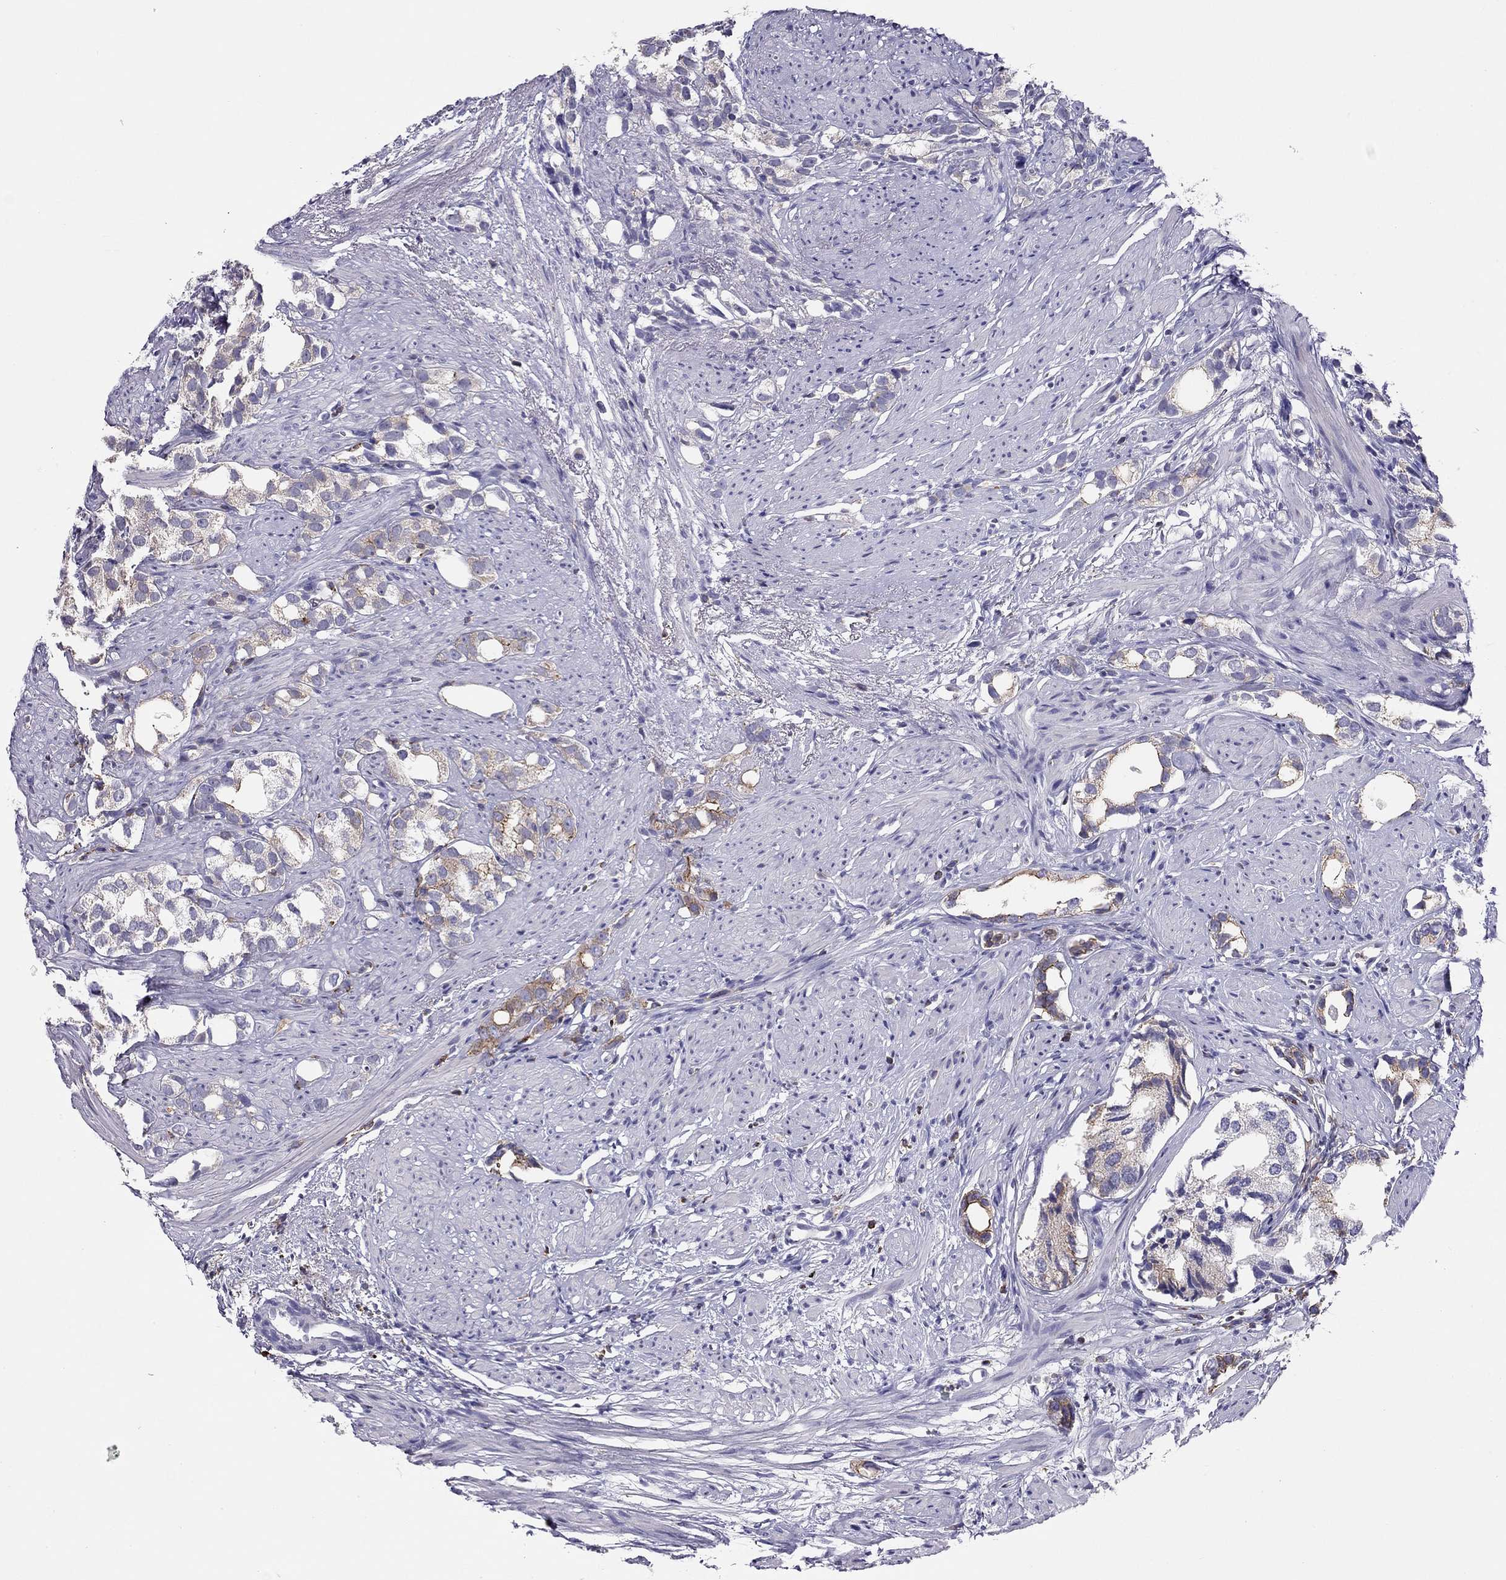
{"staining": {"intensity": "moderate", "quantity": "<25%", "location": "cytoplasmic/membranous"}, "tissue": "prostate cancer", "cell_type": "Tumor cells", "image_type": "cancer", "snomed": [{"axis": "morphology", "description": "Adenocarcinoma, High grade"}, {"axis": "topography", "description": "Prostate"}], "caption": "Protein expression analysis of human prostate cancer (high-grade adenocarcinoma) reveals moderate cytoplasmic/membranous expression in about <25% of tumor cells.", "gene": "CITED1", "patient": {"sex": "male", "age": 82}}